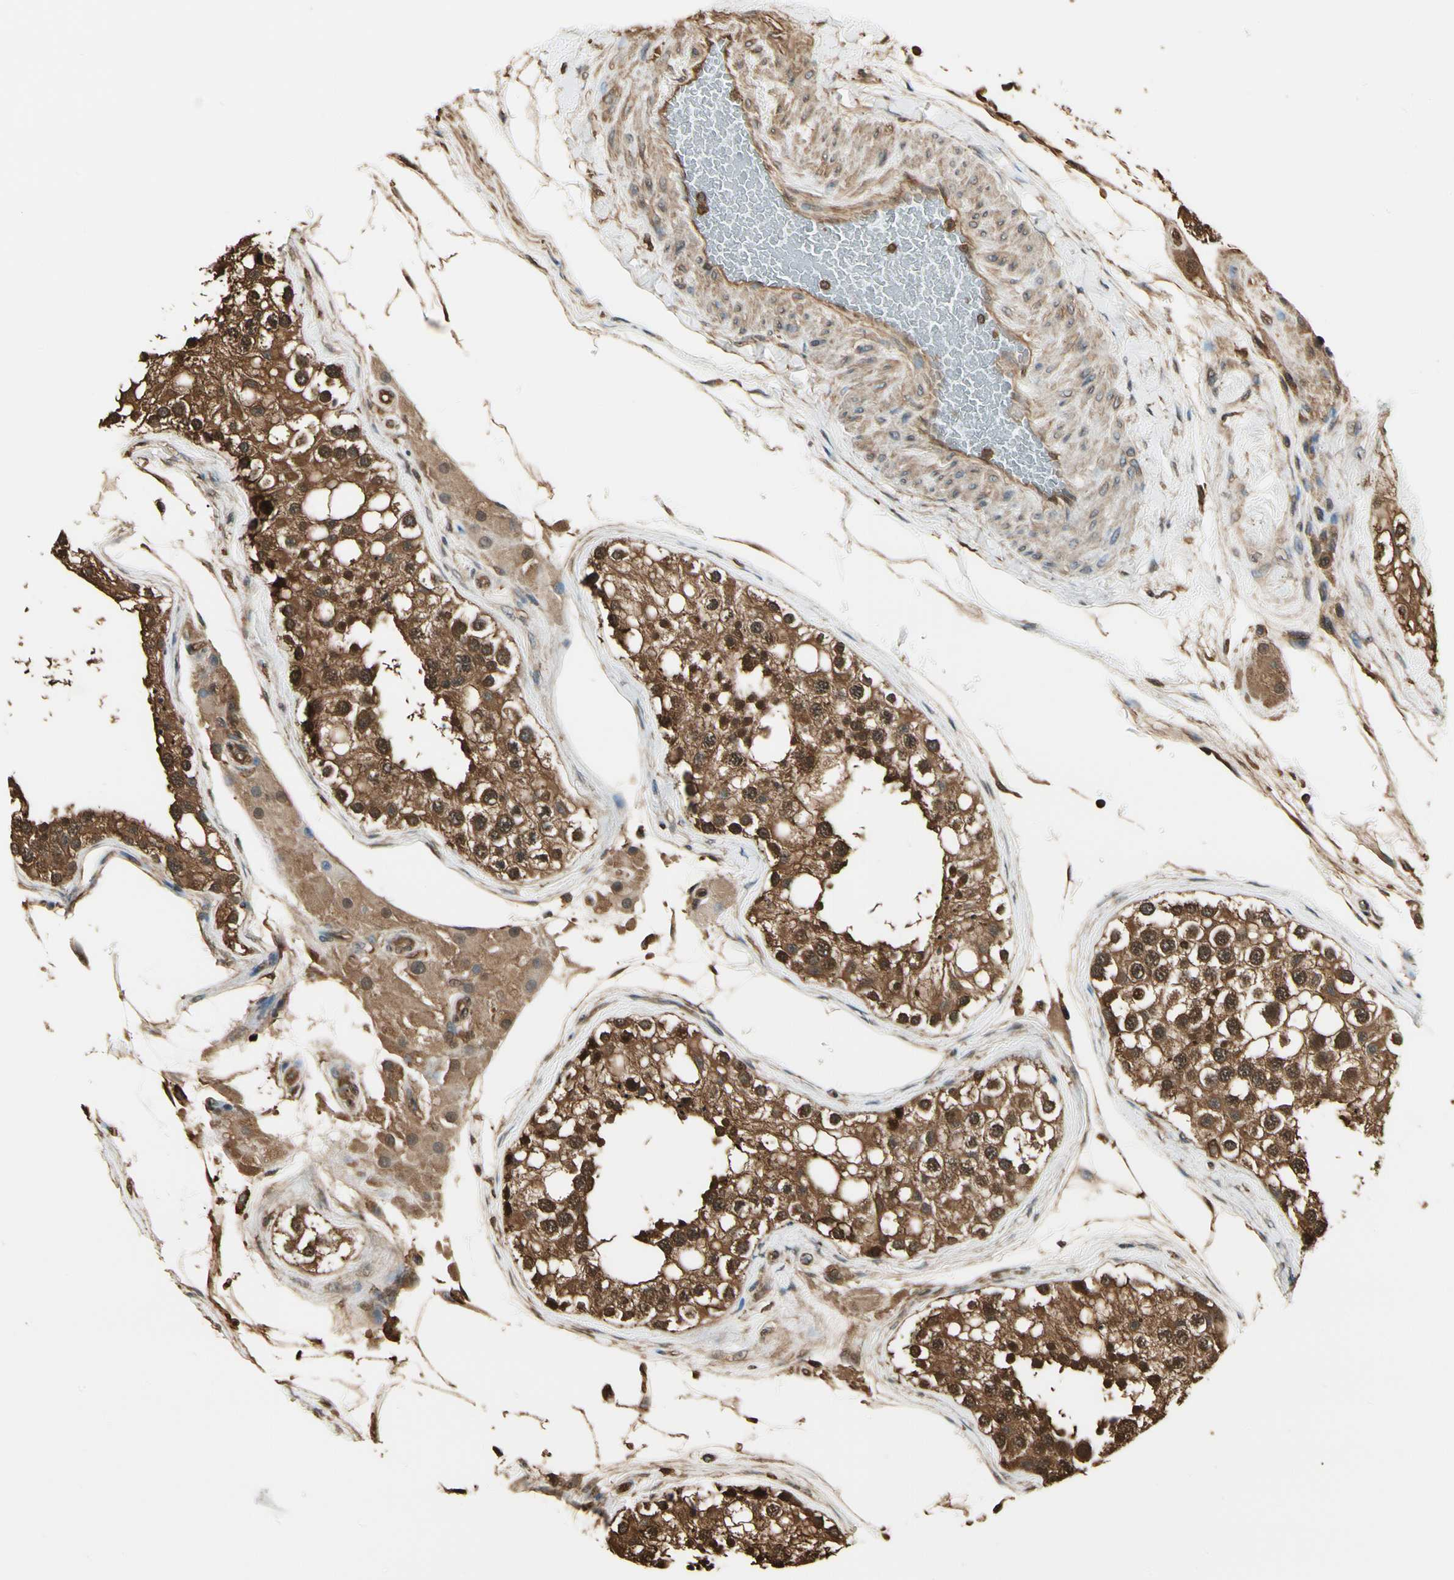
{"staining": {"intensity": "strong", "quantity": ">75%", "location": "cytoplasmic/membranous,nuclear"}, "tissue": "testis", "cell_type": "Cells in seminiferous ducts", "image_type": "normal", "snomed": [{"axis": "morphology", "description": "Normal tissue, NOS"}, {"axis": "topography", "description": "Testis"}], "caption": "Protein analysis of normal testis demonstrates strong cytoplasmic/membranous,nuclear staining in approximately >75% of cells in seminiferous ducts. (DAB IHC with brightfield microscopy, high magnification).", "gene": "YWHAE", "patient": {"sex": "male", "age": 68}}